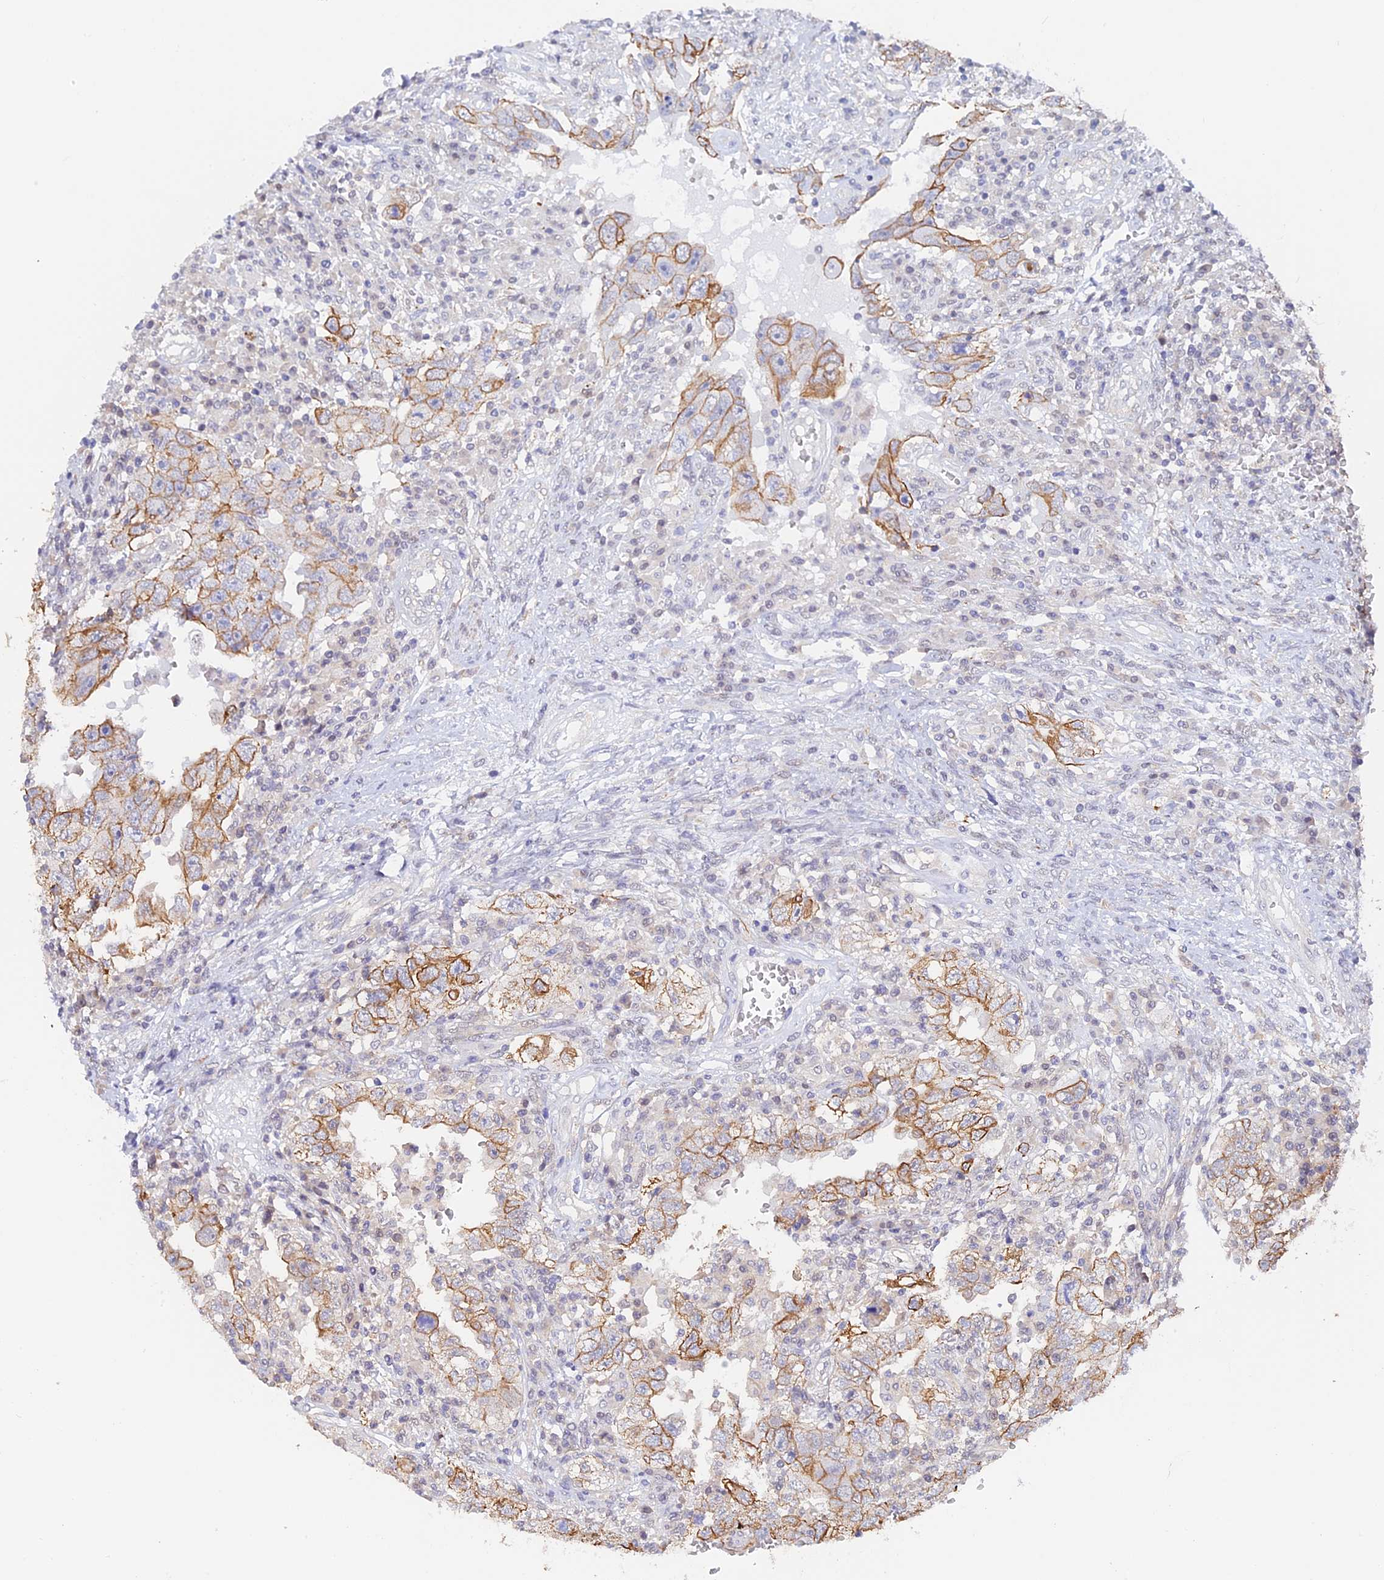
{"staining": {"intensity": "moderate", "quantity": "25%-75%", "location": "cytoplasmic/membranous"}, "tissue": "testis cancer", "cell_type": "Tumor cells", "image_type": "cancer", "snomed": [{"axis": "morphology", "description": "Carcinoma, Embryonal, NOS"}, {"axis": "topography", "description": "Testis"}], "caption": "A brown stain labels moderate cytoplasmic/membranous staining of a protein in testis cancer tumor cells.", "gene": "STUB1", "patient": {"sex": "male", "age": 26}}